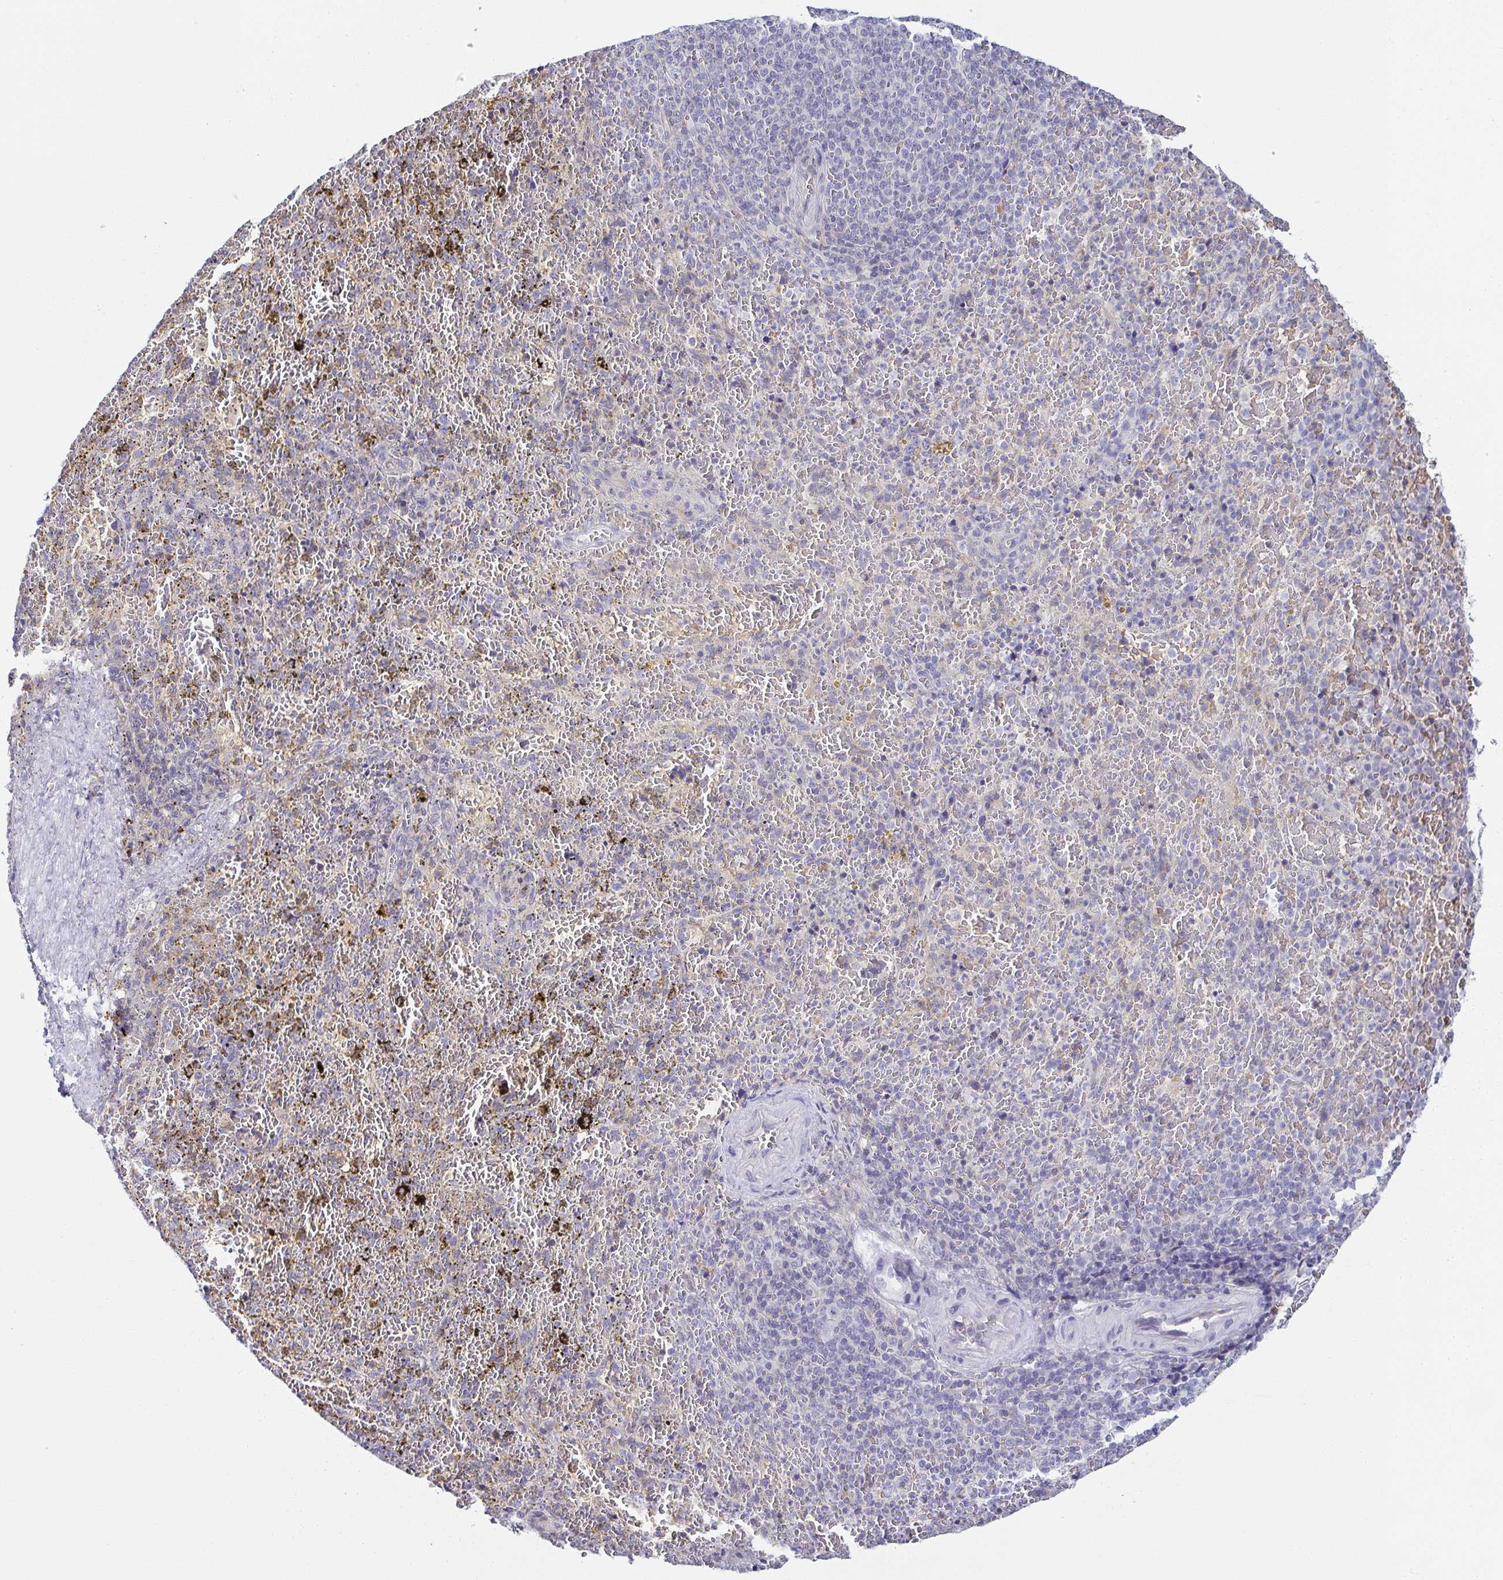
{"staining": {"intensity": "negative", "quantity": "none", "location": "none"}, "tissue": "spleen", "cell_type": "Cells in red pulp", "image_type": "normal", "snomed": [{"axis": "morphology", "description": "Normal tissue, NOS"}, {"axis": "topography", "description": "Spleen"}], "caption": "Immunohistochemical staining of benign human spleen demonstrates no significant staining in cells in red pulp.", "gene": "FAM162B", "patient": {"sex": "female", "age": 50}}